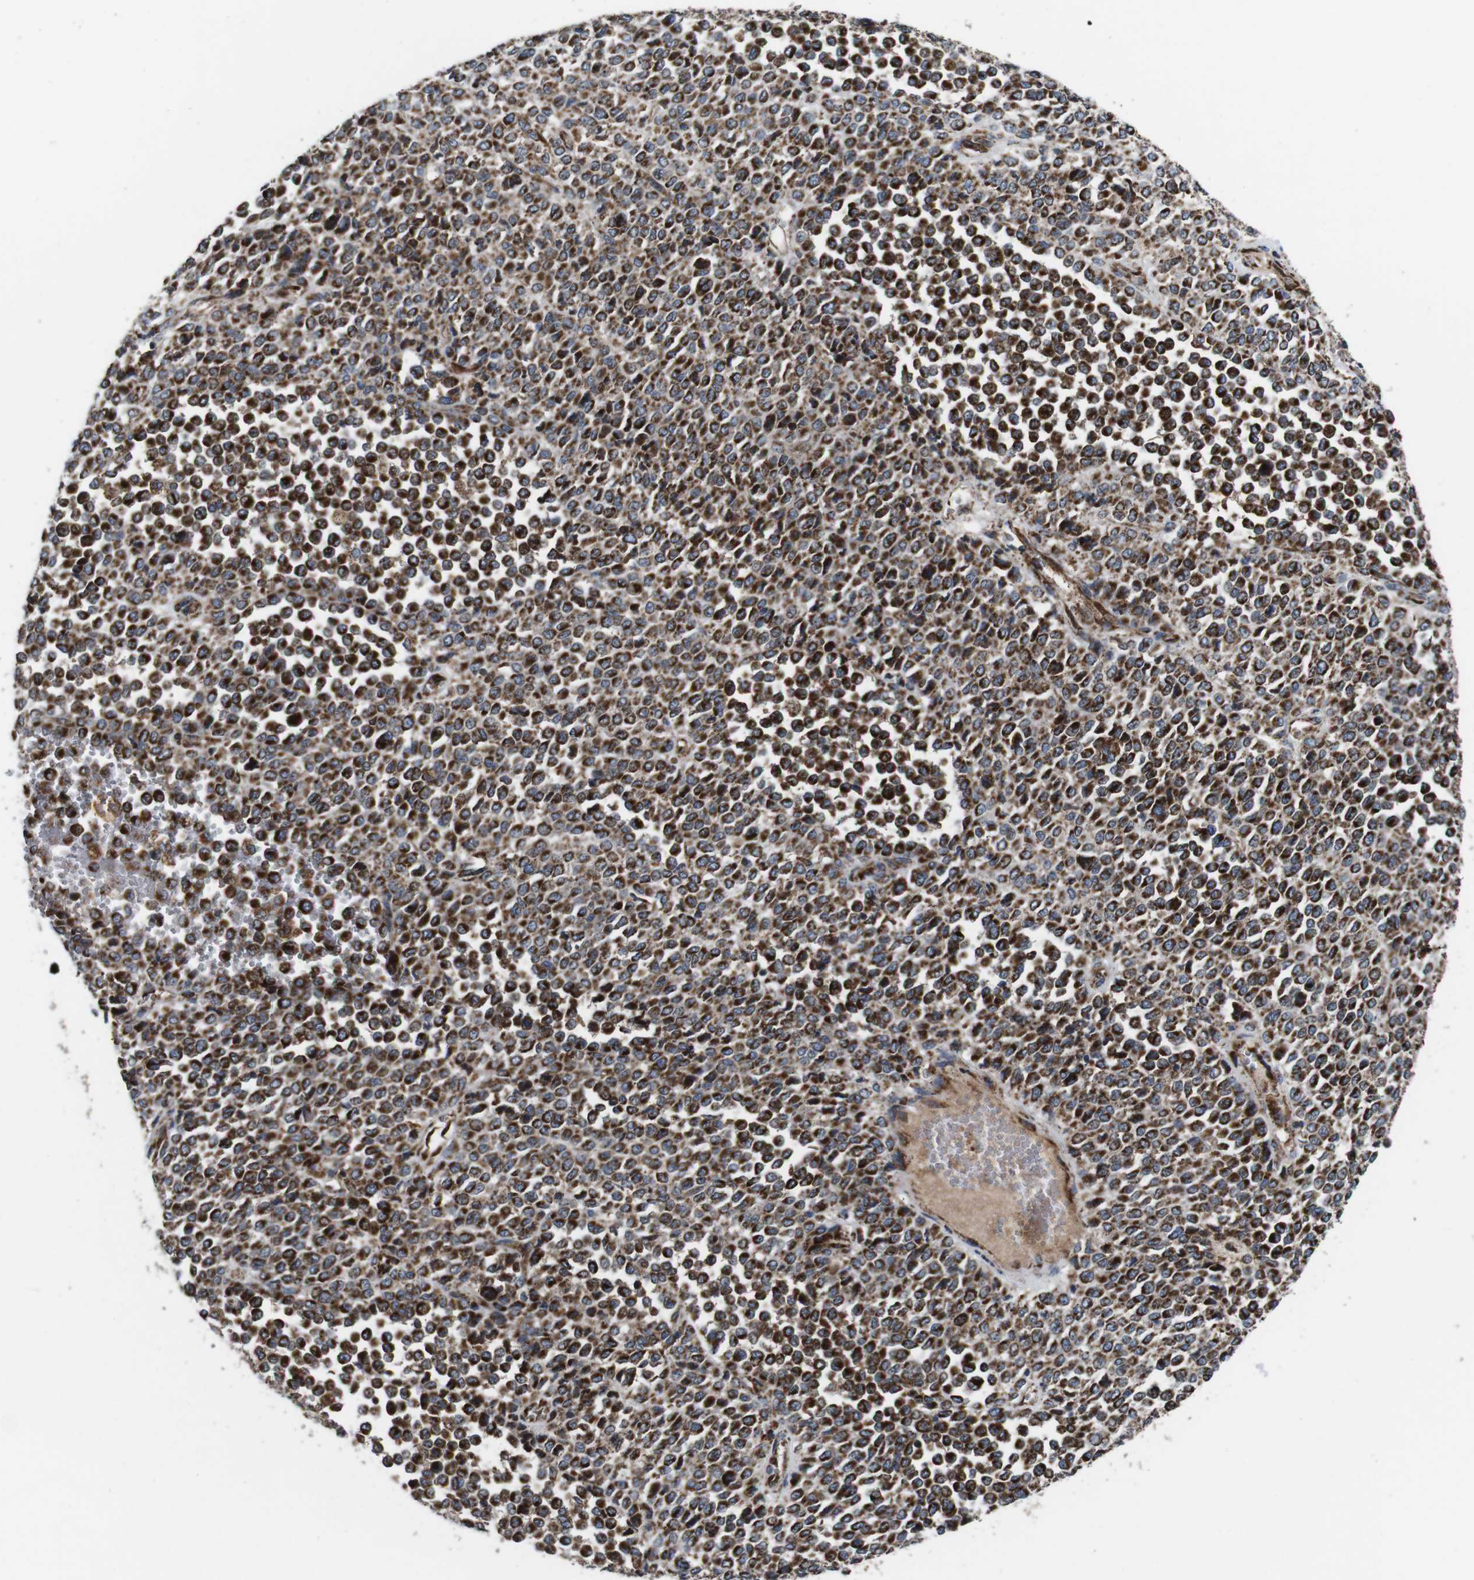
{"staining": {"intensity": "strong", "quantity": ">75%", "location": "cytoplasmic/membranous"}, "tissue": "melanoma", "cell_type": "Tumor cells", "image_type": "cancer", "snomed": [{"axis": "morphology", "description": "Malignant melanoma, Metastatic site"}, {"axis": "topography", "description": "Pancreas"}], "caption": "Melanoma was stained to show a protein in brown. There is high levels of strong cytoplasmic/membranous expression in about >75% of tumor cells.", "gene": "HK1", "patient": {"sex": "female", "age": 30}}